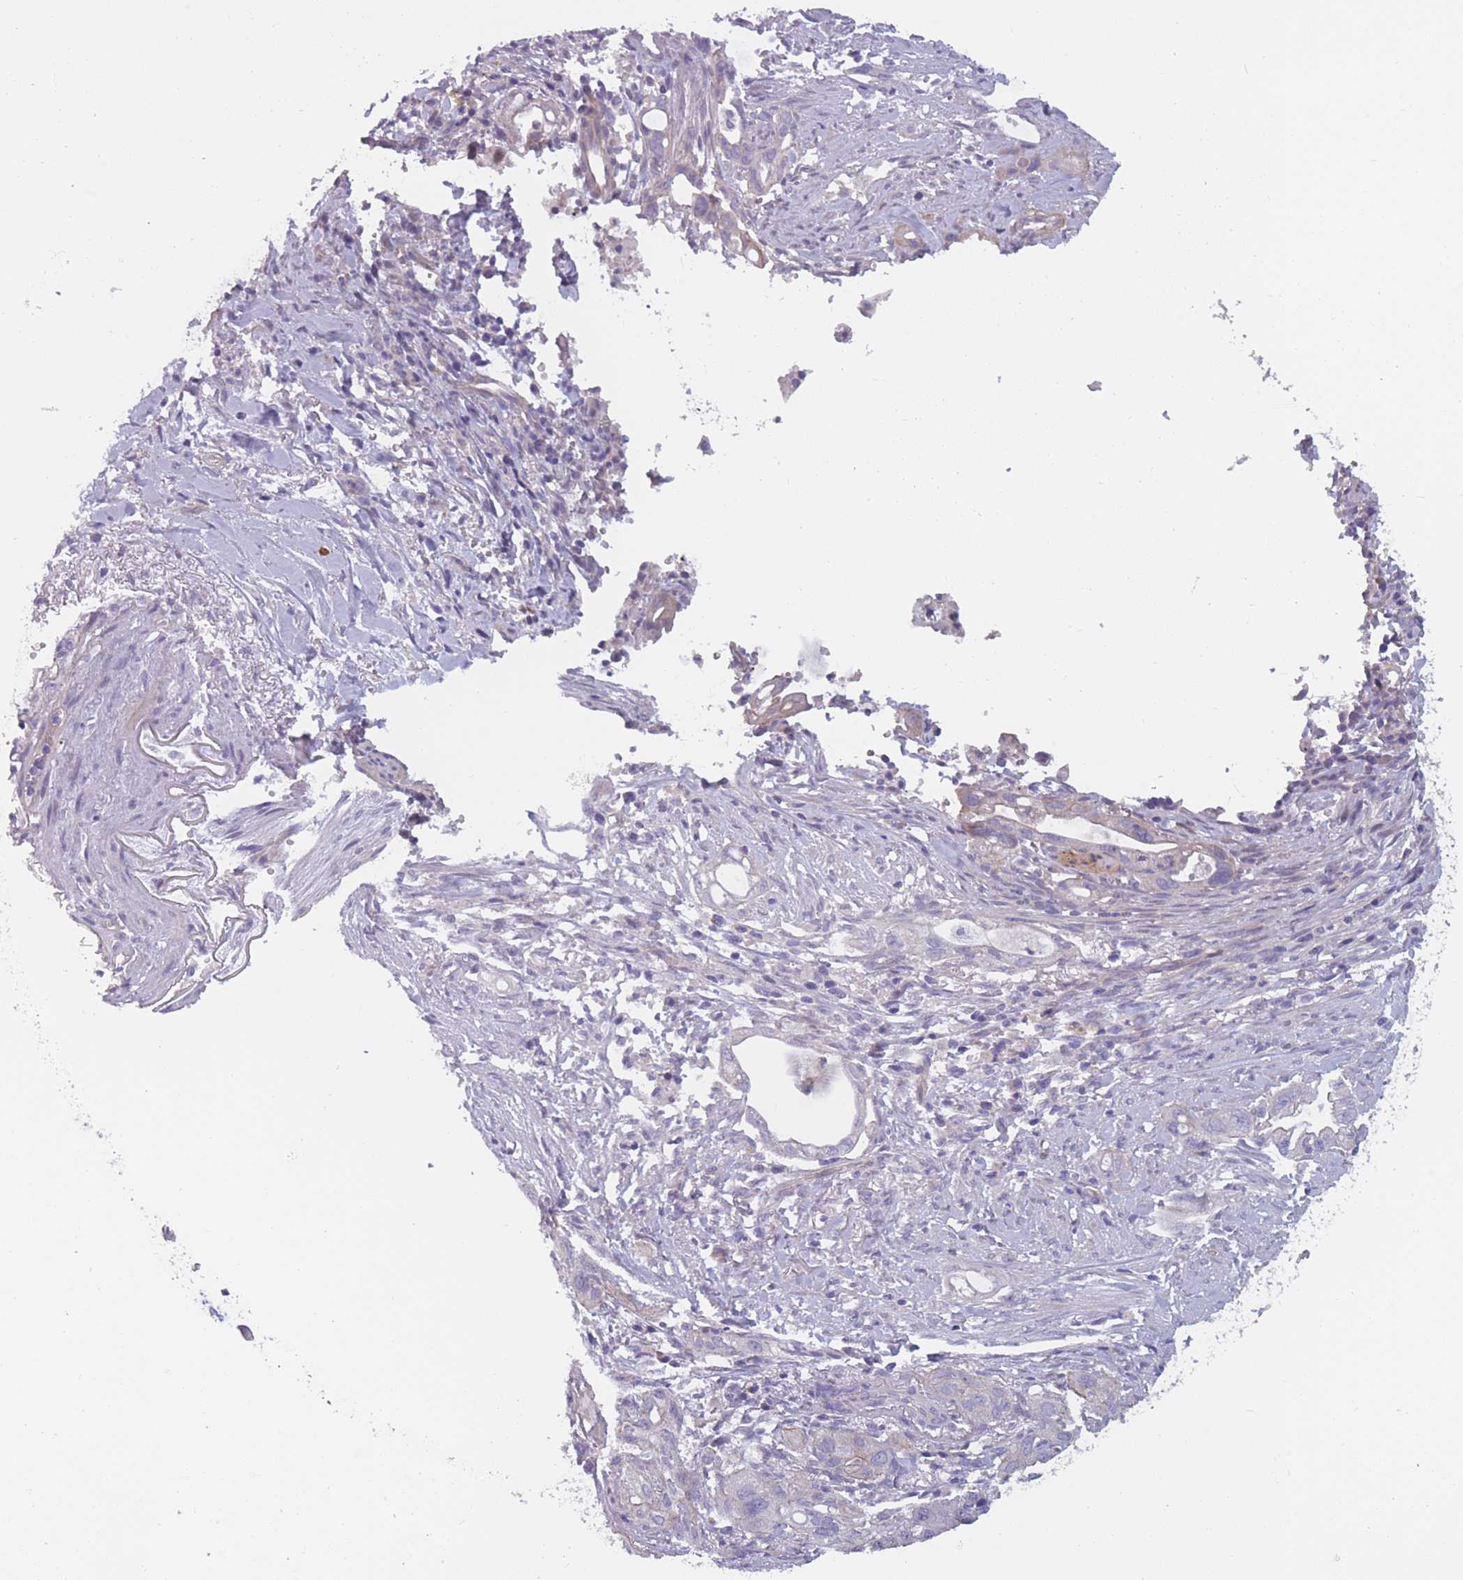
{"staining": {"intensity": "negative", "quantity": "none", "location": "none"}, "tissue": "pancreatic cancer", "cell_type": "Tumor cells", "image_type": "cancer", "snomed": [{"axis": "morphology", "description": "Adenocarcinoma, NOS"}, {"axis": "topography", "description": "Pancreas"}], "caption": "DAB immunohistochemical staining of pancreatic cancer shows no significant staining in tumor cells.", "gene": "FAM83F", "patient": {"sex": "male", "age": 44}}